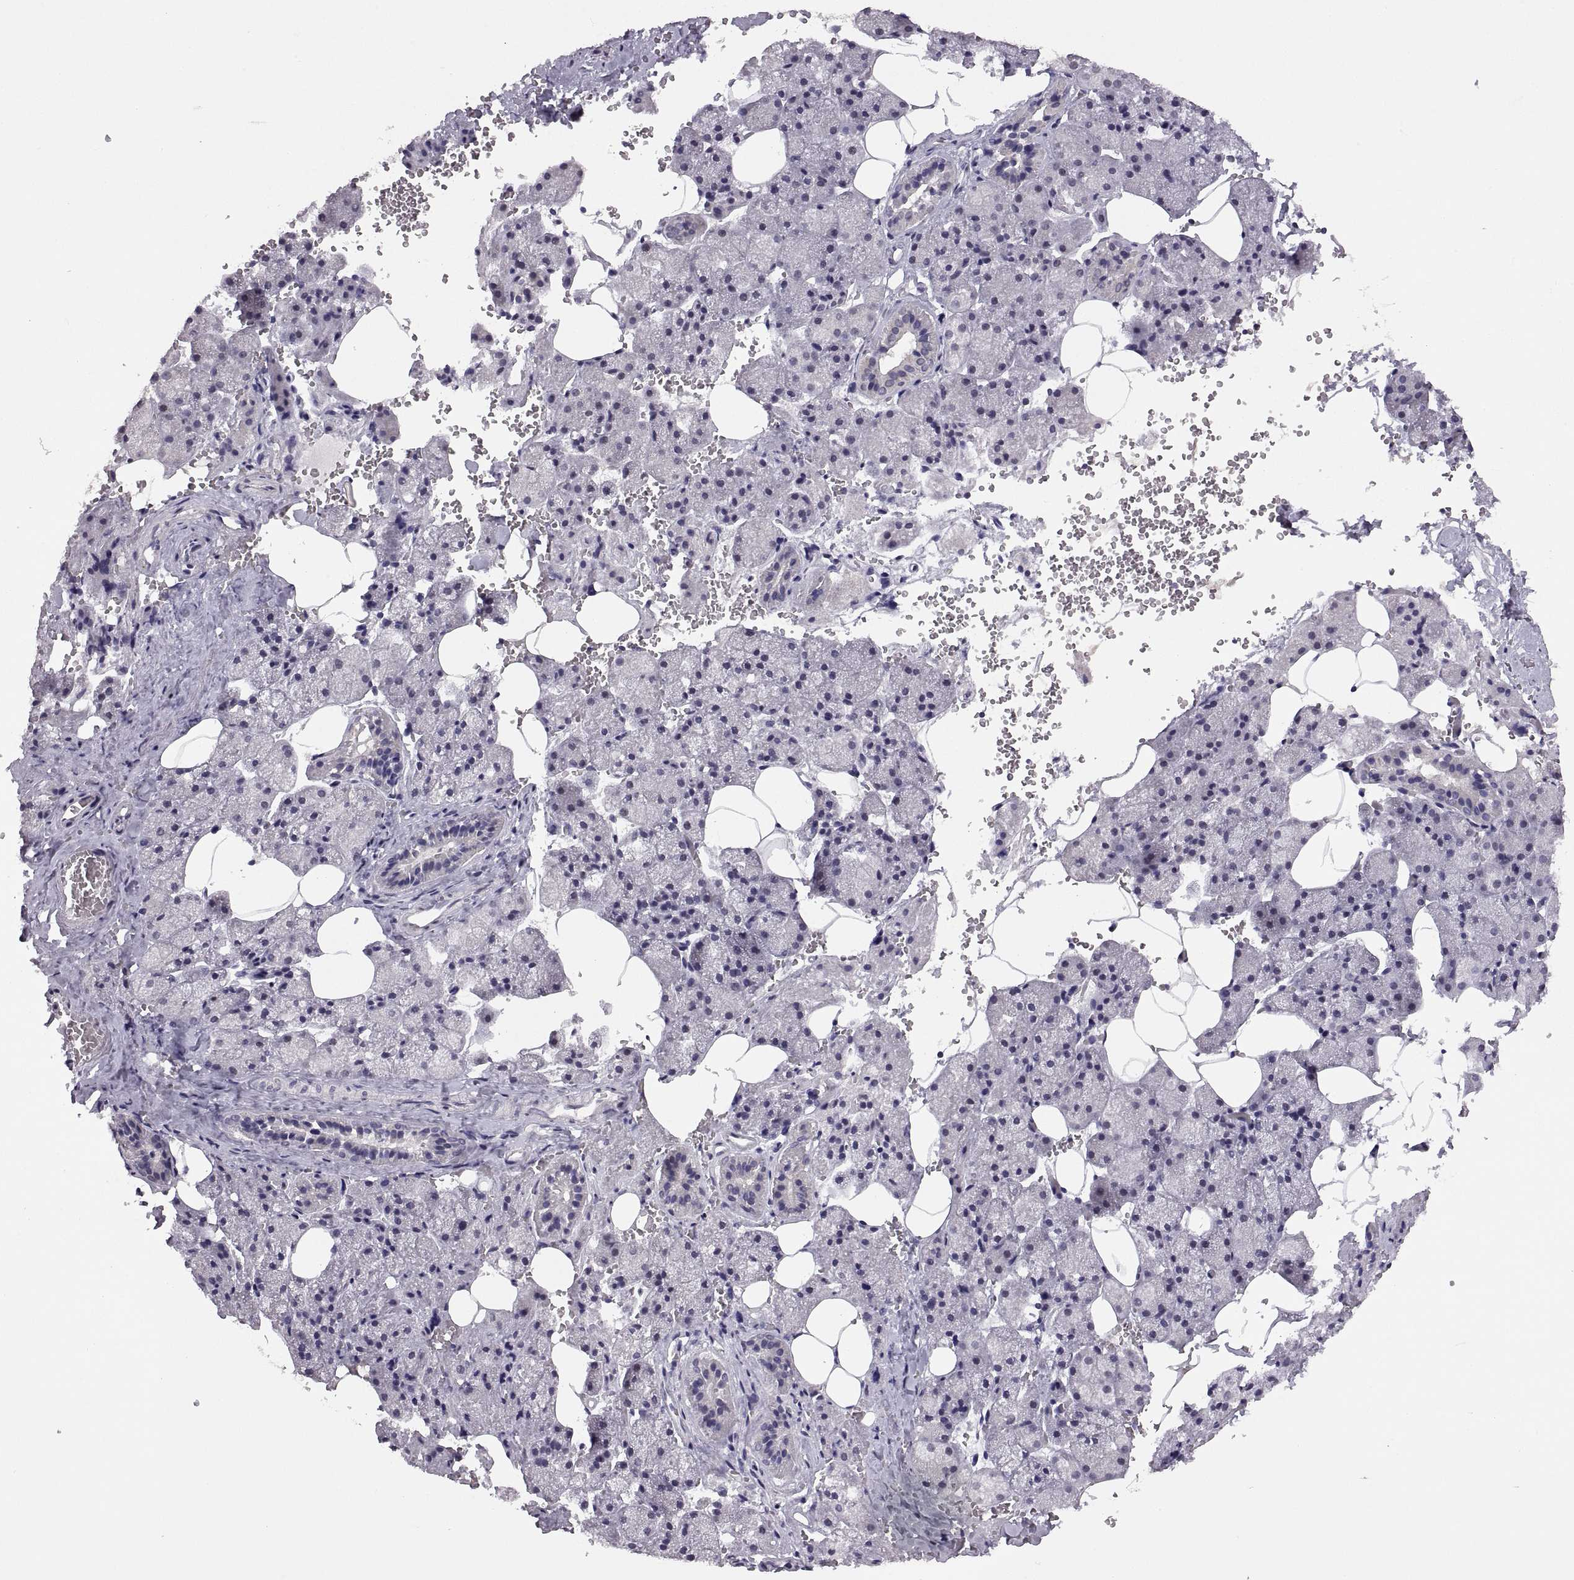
{"staining": {"intensity": "negative", "quantity": "none", "location": "none"}, "tissue": "salivary gland", "cell_type": "Glandular cells", "image_type": "normal", "snomed": [{"axis": "morphology", "description": "Normal tissue, NOS"}, {"axis": "topography", "description": "Salivary gland"}], "caption": "The photomicrograph demonstrates no significant staining in glandular cells of salivary gland.", "gene": "NEK2", "patient": {"sex": "male", "age": 38}}